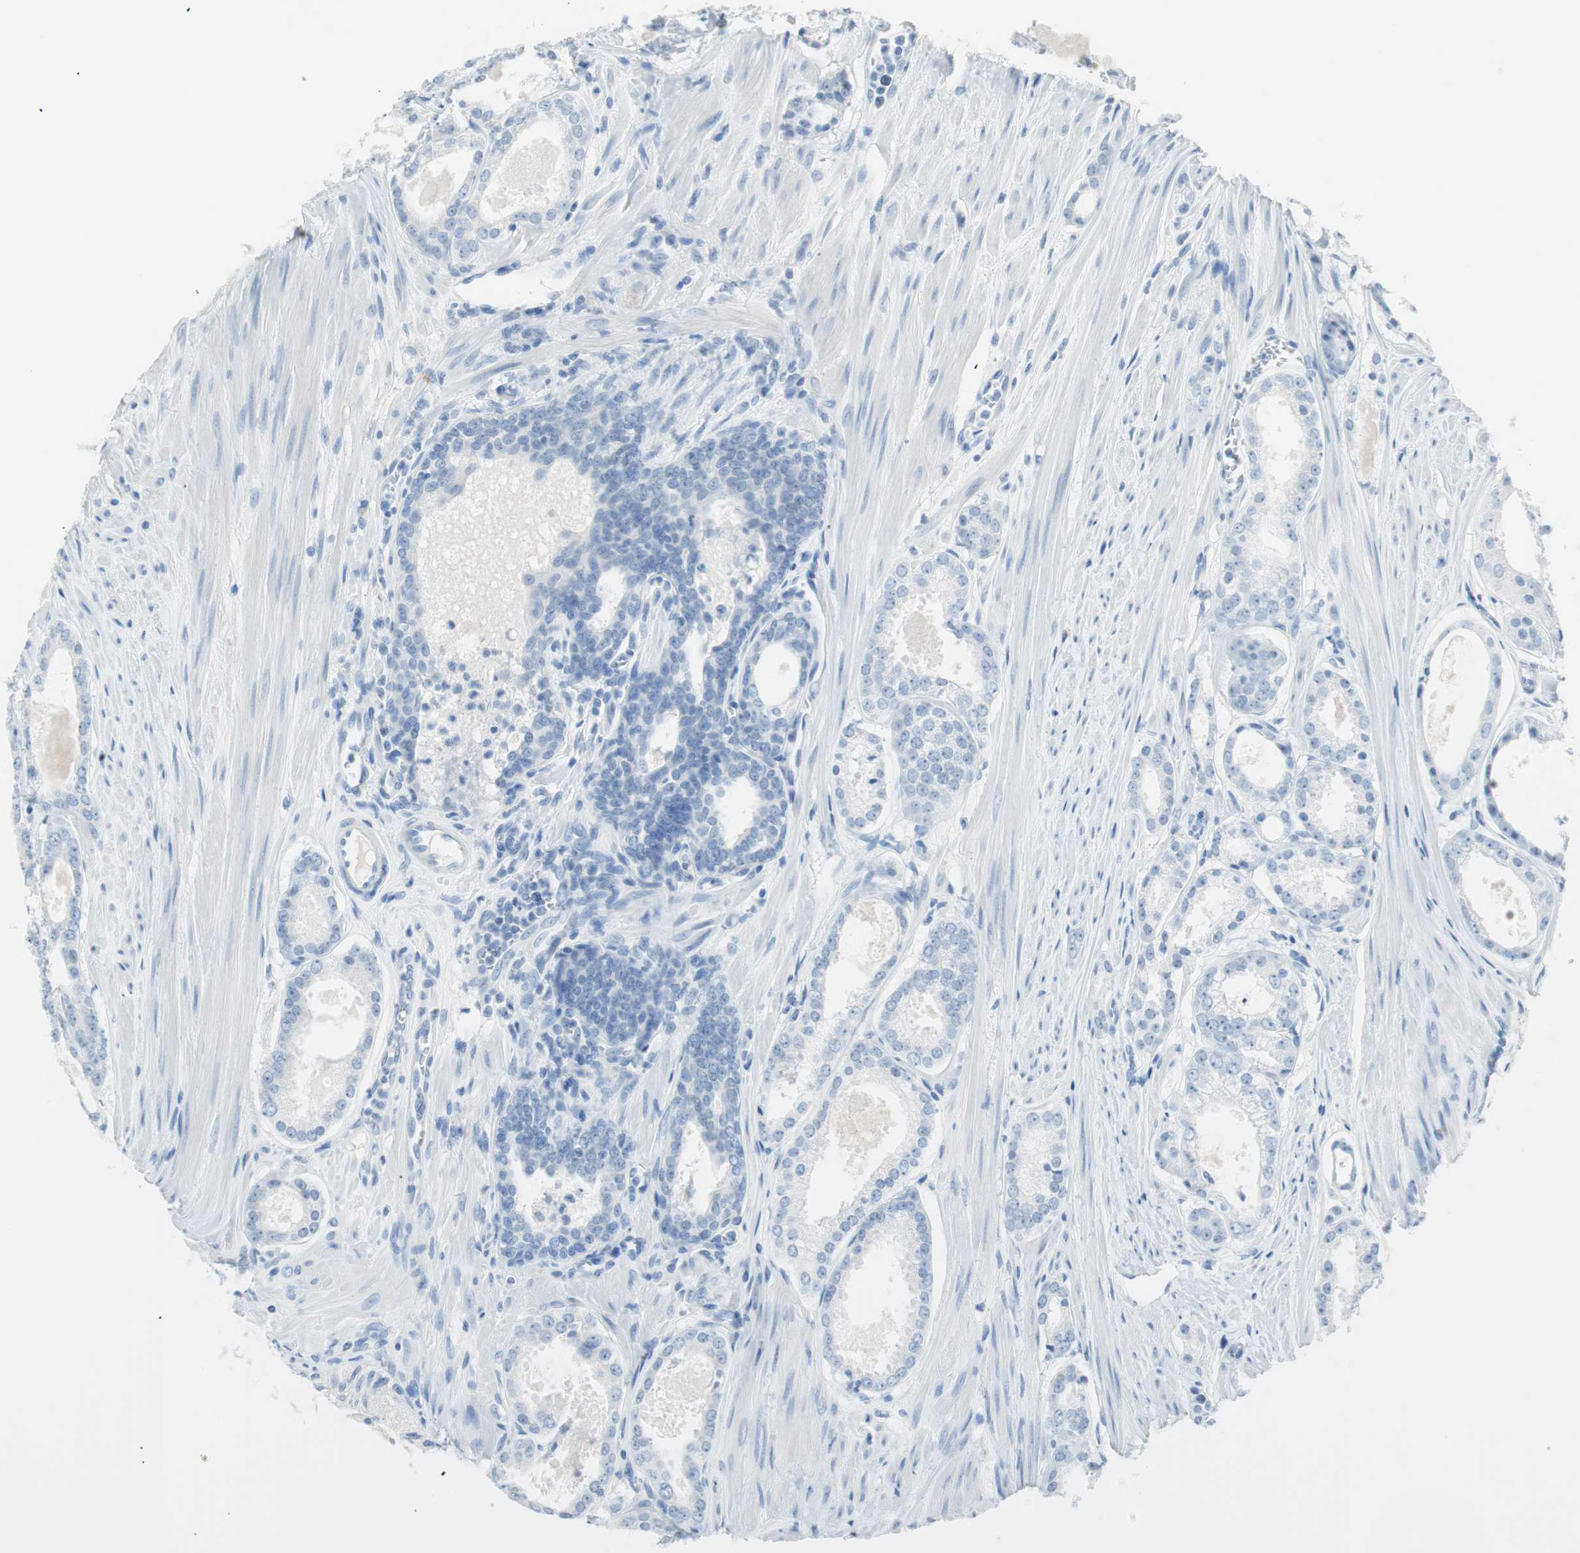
{"staining": {"intensity": "negative", "quantity": "none", "location": "none"}, "tissue": "prostate cancer", "cell_type": "Tumor cells", "image_type": "cancer", "snomed": [{"axis": "morphology", "description": "Adenocarcinoma, Low grade"}, {"axis": "topography", "description": "Prostate"}], "caption": "Immunohistochemistry (IHC) micrograph of neoplastic tissue: human low-grade adenocarcinoma (prostate) stained with DAB (3,3'-diaminobenzidine) displays no significant protein staining in tumor cells.", "gene": "TNFRSF13C", "patient": {"sex": "male", "age": 57}}